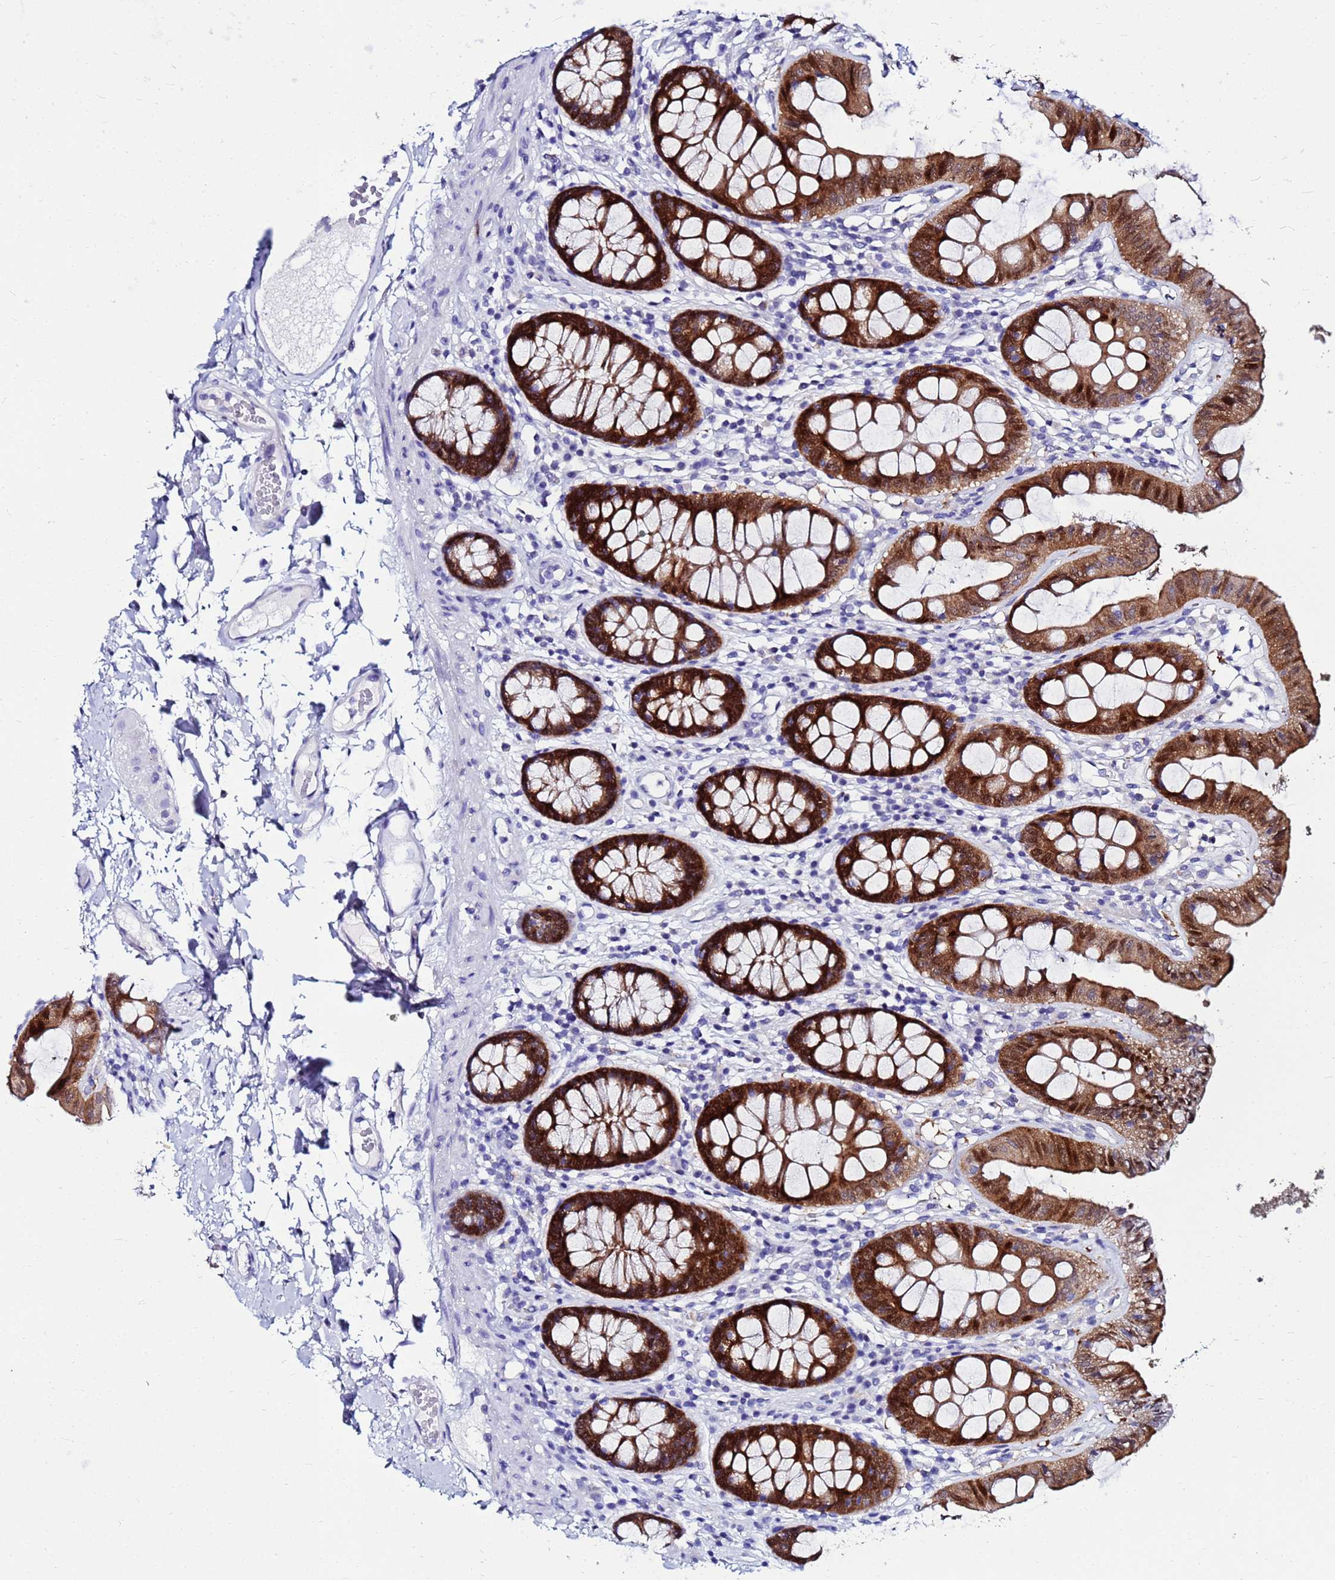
{"staining": {"intensity": "negative", "quantity": "none", "location": "none"}, "tissue": "colon", "cell_type": "Endothelial cells", "image_type": "normal", "snomed": [{"axis": "morphology", "description": "Normal tissue, NOS"}, {"axis": "topography", "description": "Colon"}], "caption": "Human colon stained for a protein using immunohistochemistry exhibits no staining in endothelial cells.", "gene": "PPP1R14C", "patient": {"sex": "male", "age": 84}}